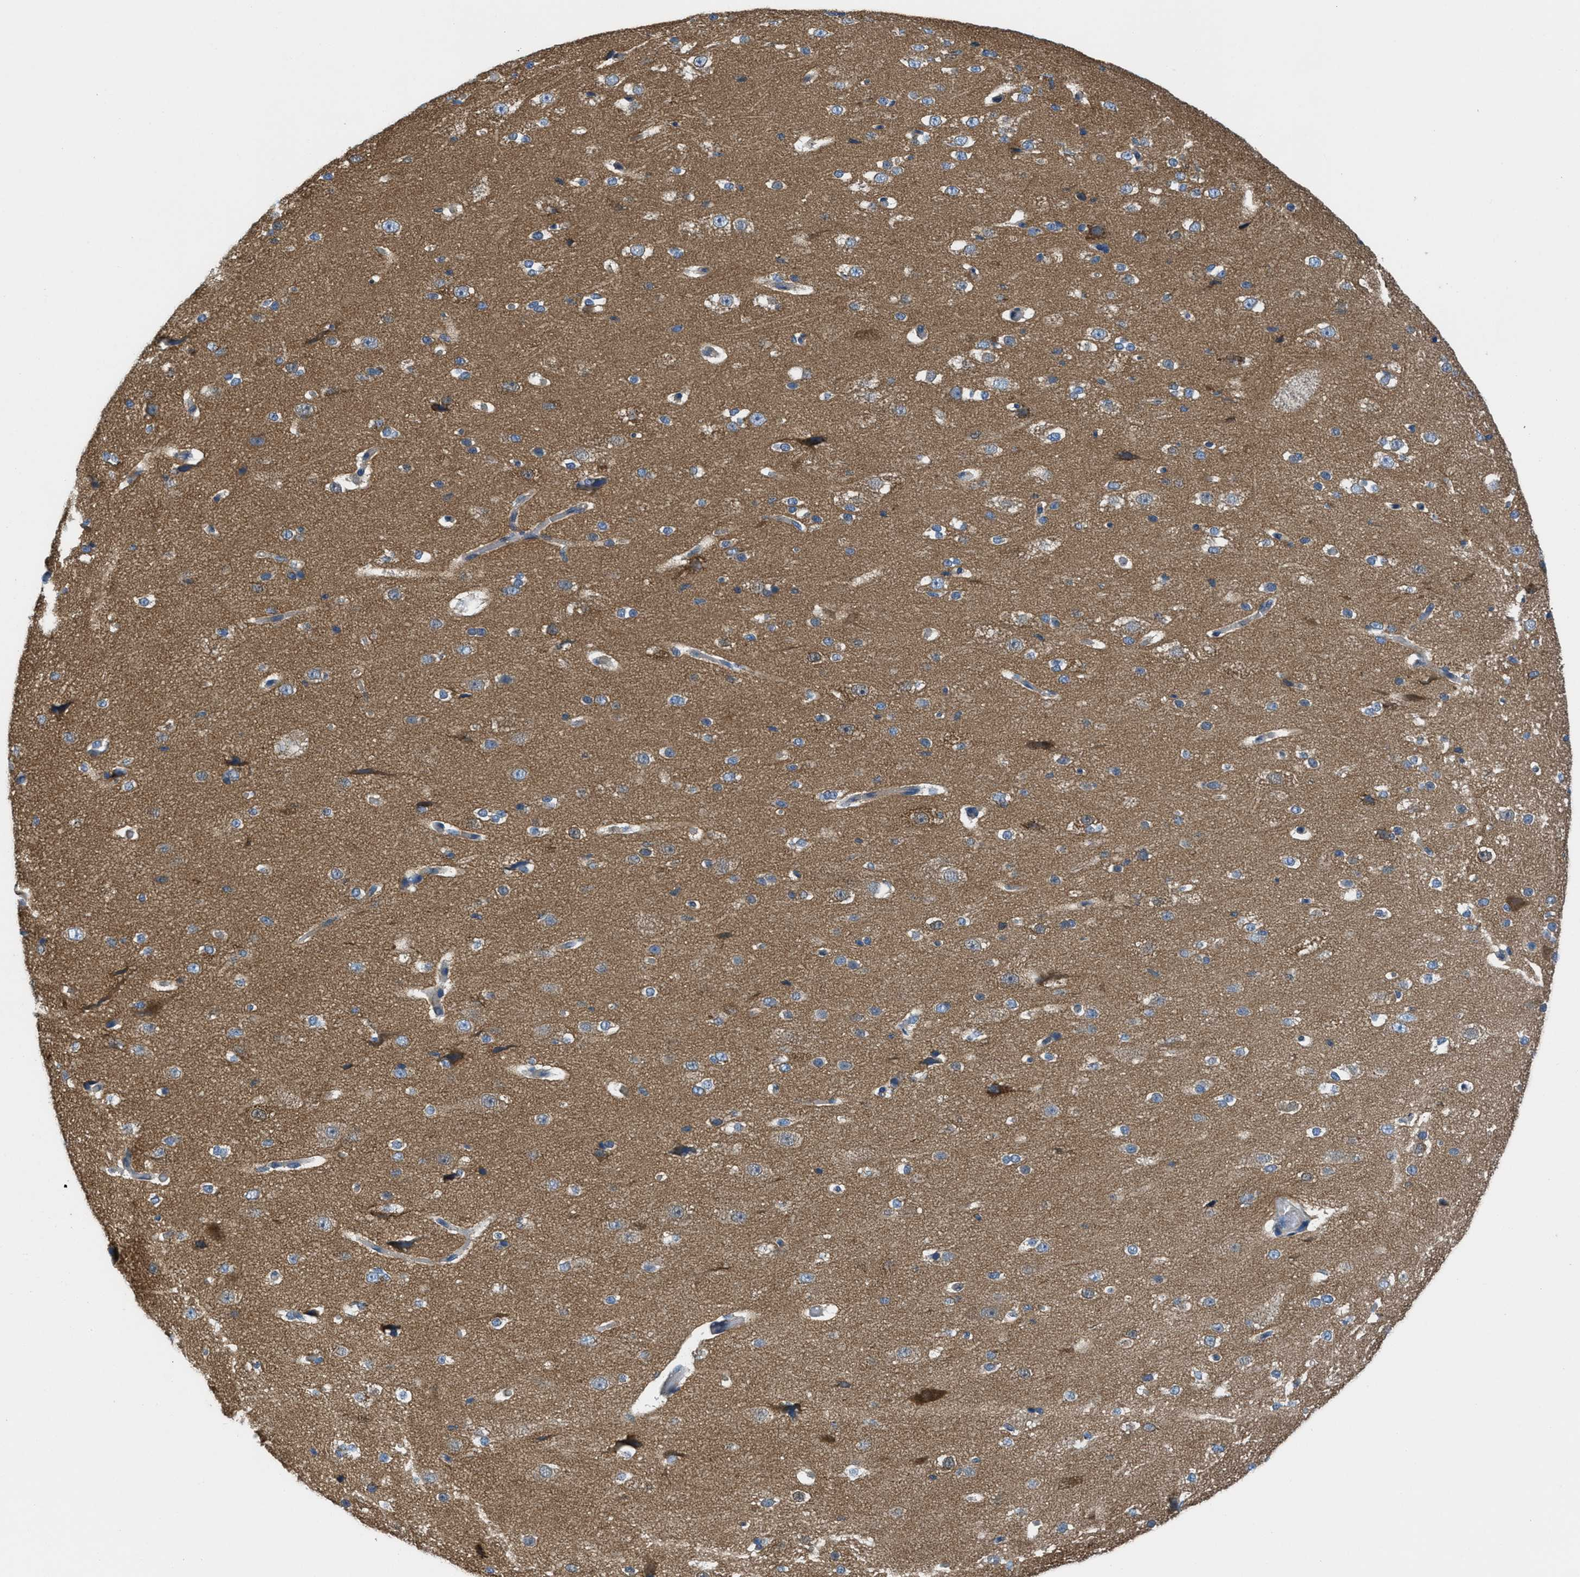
{"staining": {"intensity": "weak", "quantity": "25%-75%", "location": "cytoplasmic/membranous"}, "tissue": "cerebral cortex", "cell_type": "Endothelial cells", "image_type": "normal", "snomed": [{"axis": "morphology", "description": "Normal tissue, NOS"}, {"axis": "morphology", "description": "Developmental malformation"}, {"axis": "topography", "description": "Cerebral cortex"}], "caption": "Protein expression by immunohistochemistry demonstrates weak cytoplasmic/membranous staining in approximately 25%-75% of endothelial cells in normal cerebral cortex. The staining was performed using DAB, with brown indicating positive protein expression. Nuclei are stained blue with hematoxylin.", "gene": "PIP5K1C", "patient": {"sex": "female", "age": 30}}